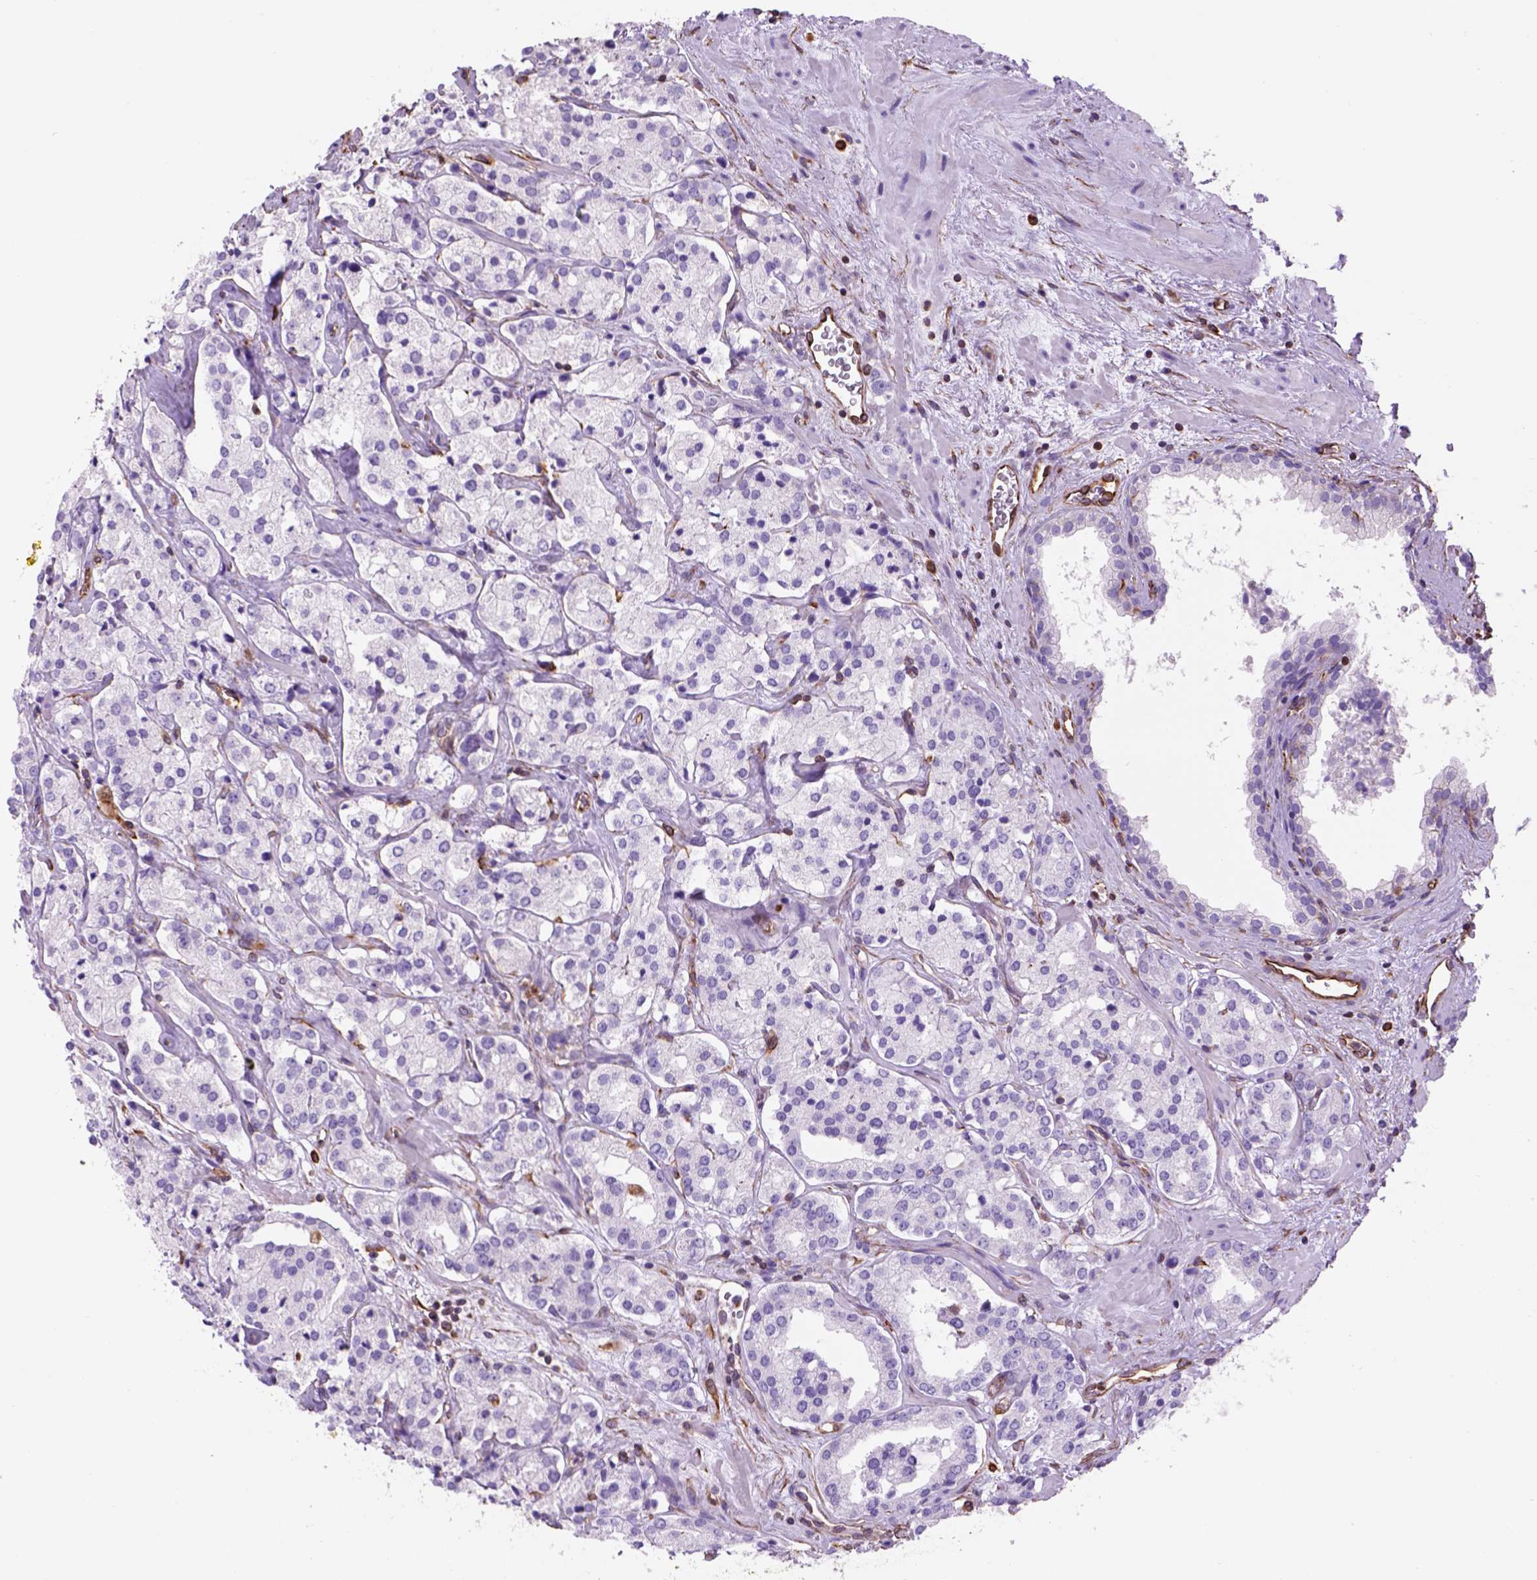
{"staining": {"intensity": "negative", "quantity": "none", "location": "none"}, "tissue": "prostate cancer", "cell_type": "Tumor cells", "image_type": "cancer", "snomed": [{"axis": "morphology", "description": "Adenocarcinoma, NOS"}, {"axis": "topography", "description": "Prostate"}], "caption": "Tumor cells are negative for brown protein staining in prostate cancer (adenocarcinoma). (DAB (3,3'-diaminobenzidine) immunohistochemistry (IHC), high magnification).", "gene": "ZZZ3", "patient": {"sex": "male", "age": 66}}